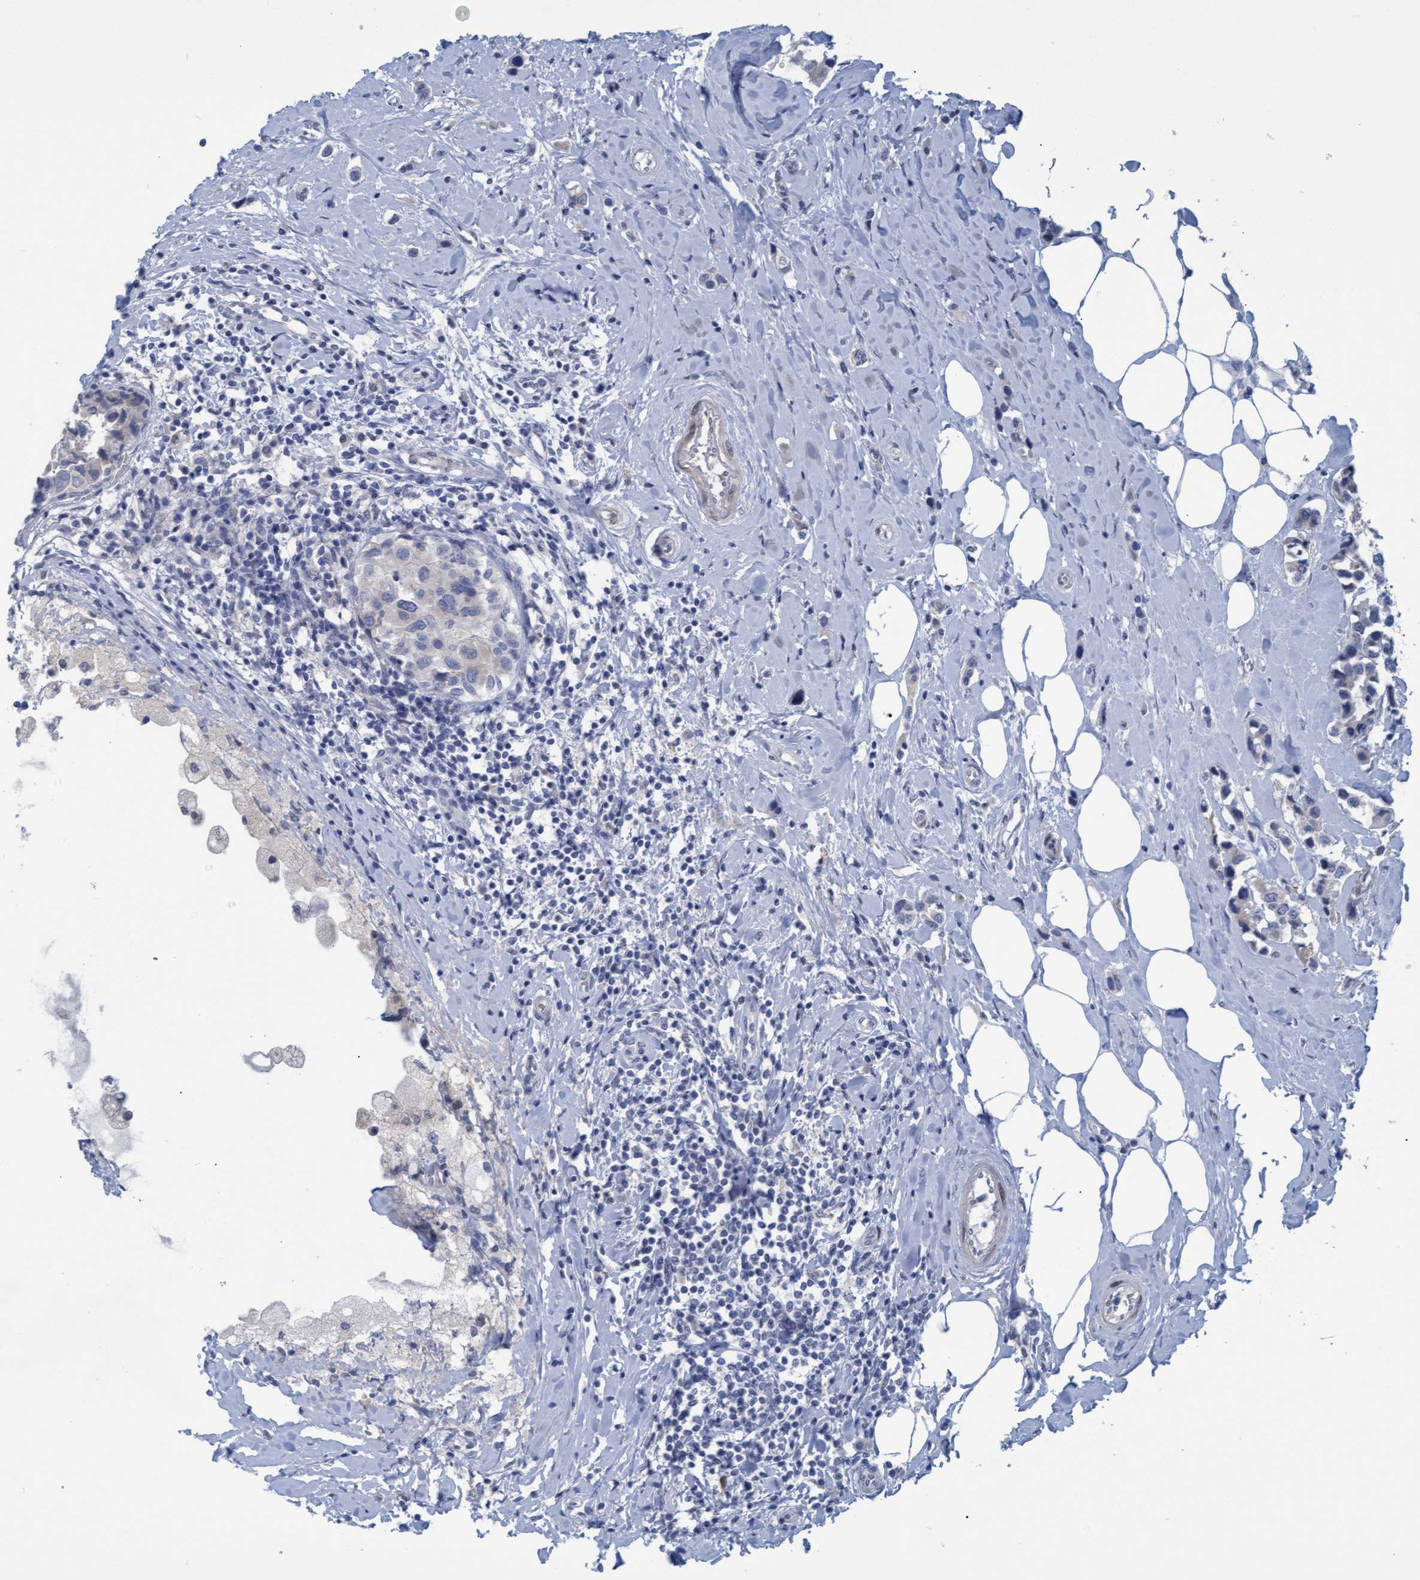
{"staining": {"intensity": "weak", "quantity": "25%-75%", "location": "cytoplasmic/membranous"}, "tissue": "breast cancer", "cell_type": "Tumor cells", "image_type": "cancer", "snomed": [{"axis": "morphology", "description": "Normal tissue, NOS"}, {"axis": "morphology", "description": "Duct carcinoma"}, {"axis": "topography", "description": "Breast"}], "caption": "About 25%-75% of tumor cells in infiltrating ductal carcinoma (breast) display weak cytoplasmic/membranous protein expression as visualized by brown immunohistochemical staining.", "gene": "SSTR3", "patient": {"sex": "female", "age": 50}}